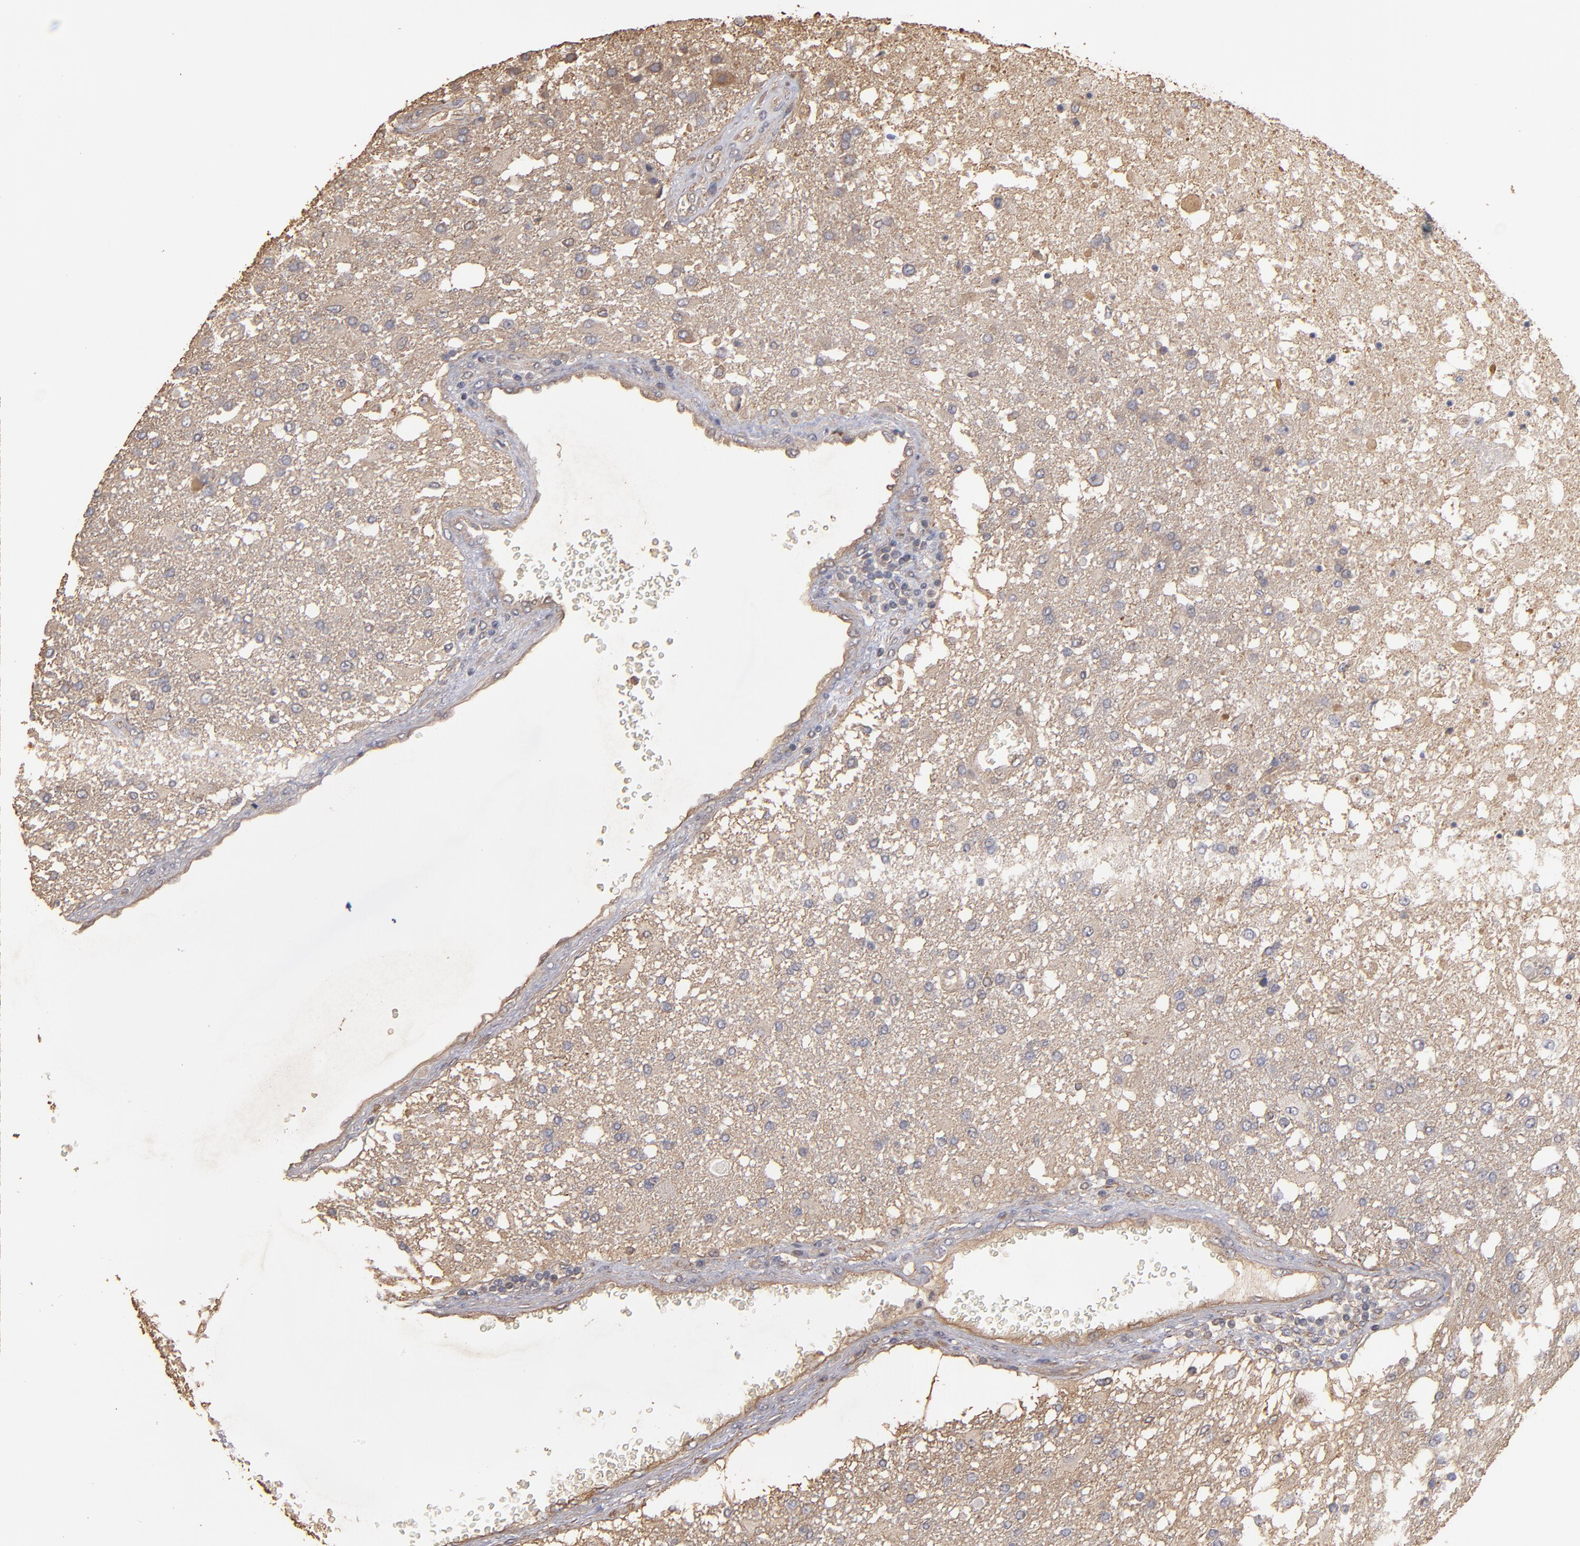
{"staining": {"intensity": "moderate", "quantity": "<25%", "location": "cytoplasmic/membranous"}, "tissue": "glioma", "cell_type": "Tumor cells", "image_type": "cancer", "snomed": [{"axis": "morphology", "description": "Glioma, malignant, High grade"}, {"axis": "topography", "description": "Cerebral cortex"}], "caption": "Brown immunohistochemical staining in glioma shows moderate cytoplasmic/membranous positivity in approximately <25% of tumor cells.", "gene": "DMD", "patient": {"sex": "male", "age": 79}}